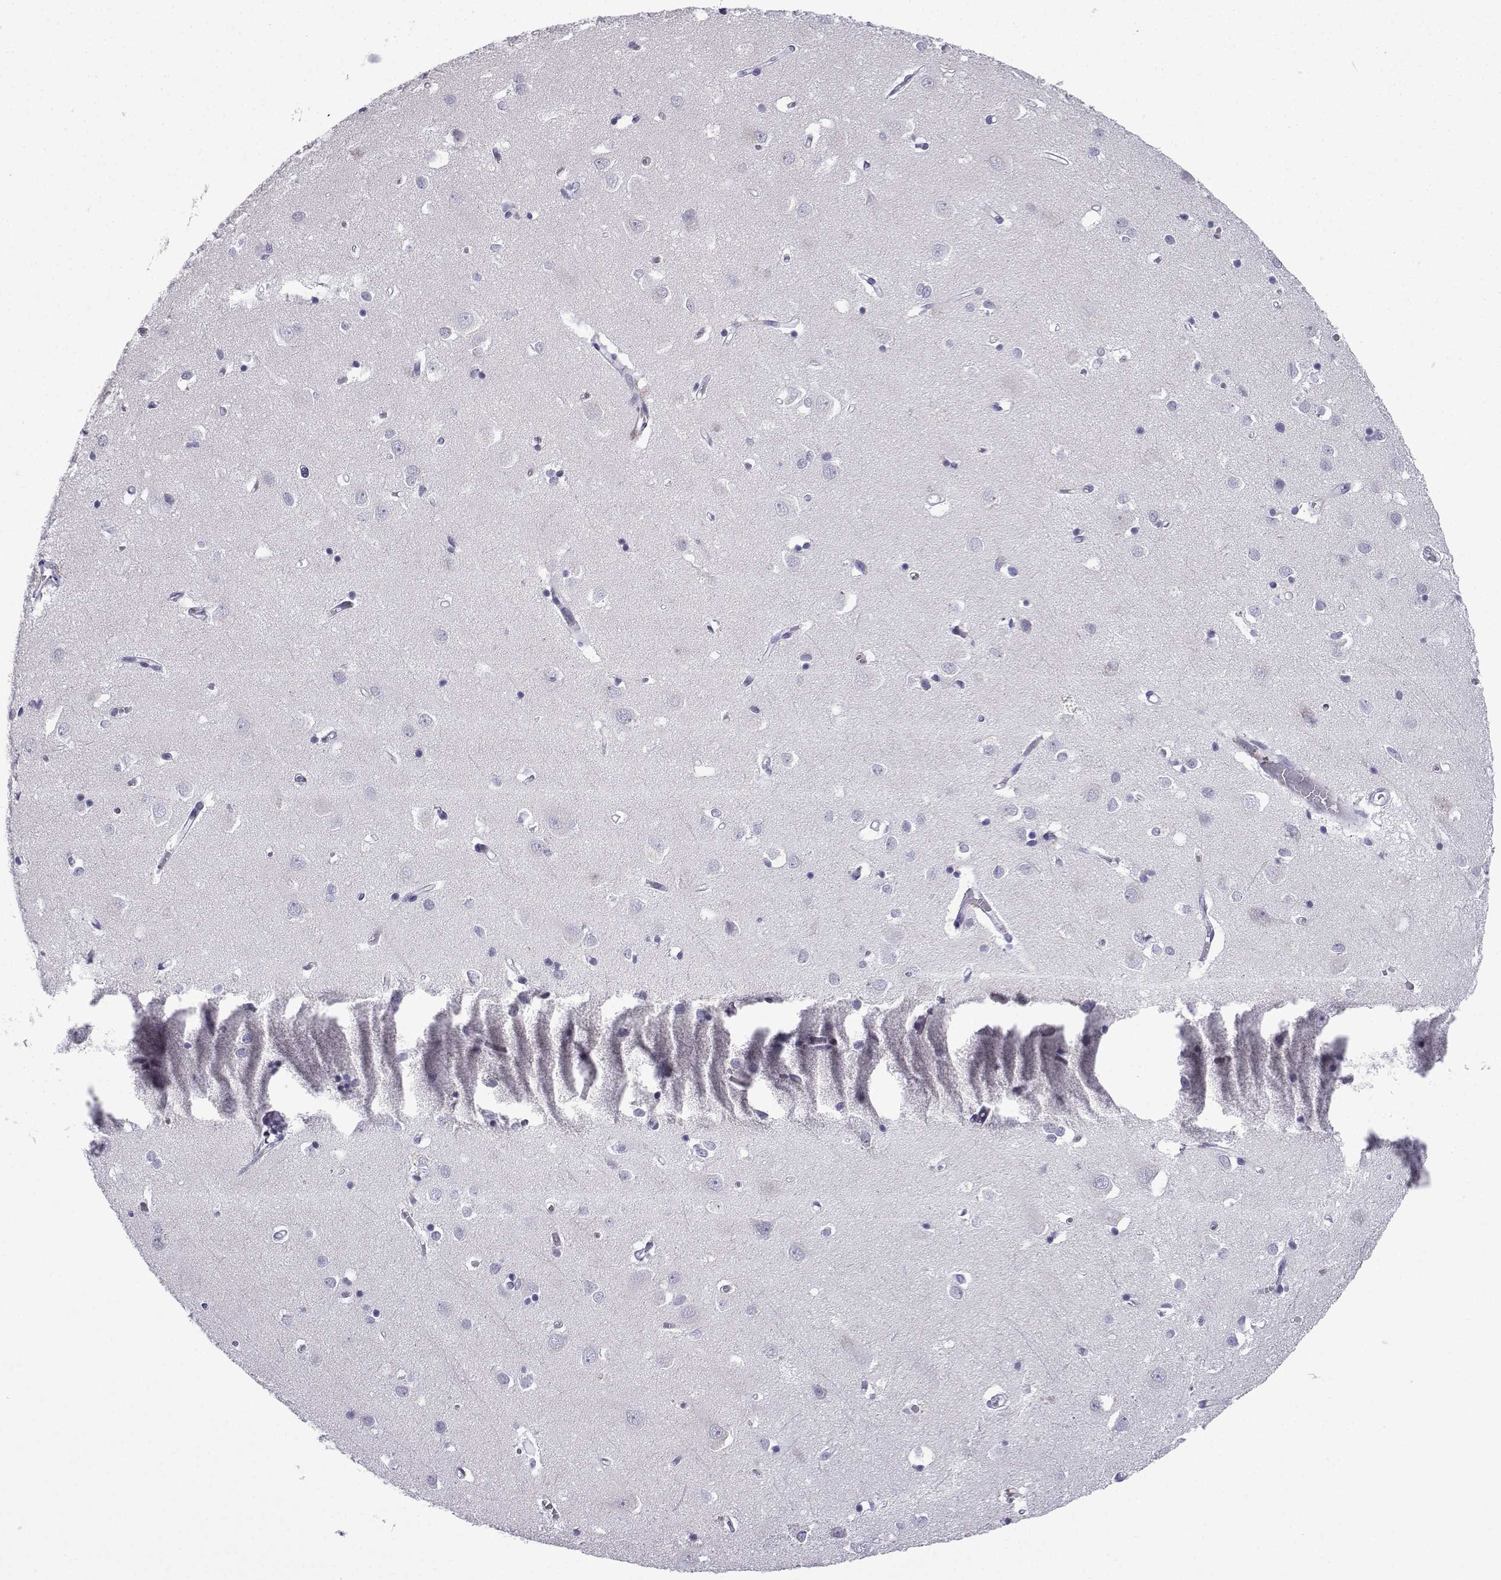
{"staining": {"intensity": "negative", "quantity": "none", "location": "none"}, "tissue": "cerebral cortex", "cell_type": "Endothelial cells", "image_type": "normal", "snomed": [{"axis": "morphology", "description": "Normal tissue, NOS"}, {"axis": "topography", "description": "Cerebral cortex"}], "caption": "The histopathology image shows no significant staining in endothelial cells of cerebral cortex. (DAB IHC with hematoxylin counter stain).", "gene": "ACRBP", "patient": {"sex": "male", "age": 70}}